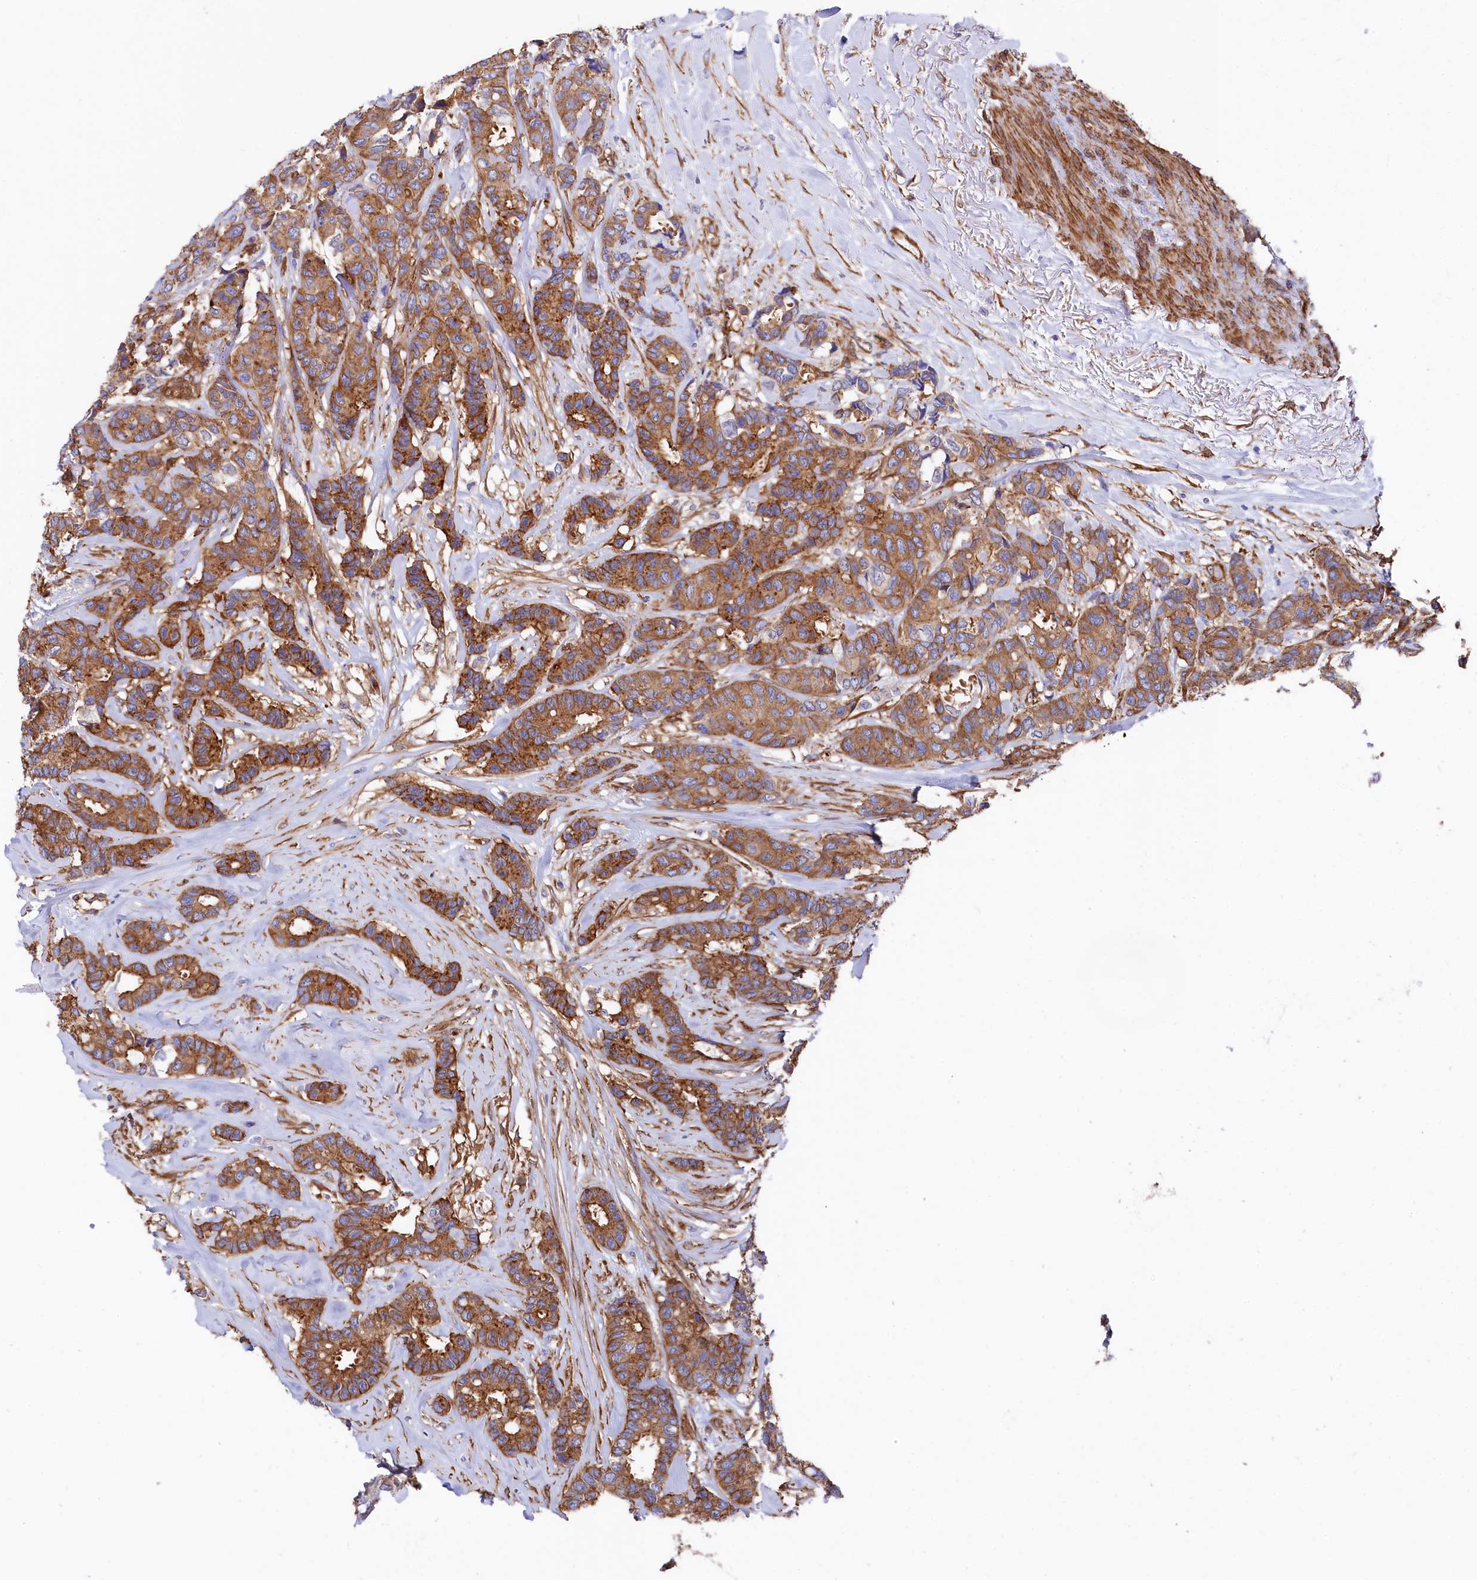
{"staining": {"intensity": "moderate", "quantity": ">75%", "location": "cytoplasmic/membranous"}, "tissue": "breast cancer", "cell_type": "Tumor cells", "image_type": "cancer", "snomed": [{"axis": "morphology", "description": "Duct carcinoma"}, {"axis": "topography", "description": "Breast"}], "caption": "Tumor cells demonstrate medium levels of moderate cytoplasmic/membranous positivity in about >75% of cells in human breast cancer (invasive ductal carcinoma).", "gene": "TNKS1BP1", "patient": {"sex": "female", "age": 87}}